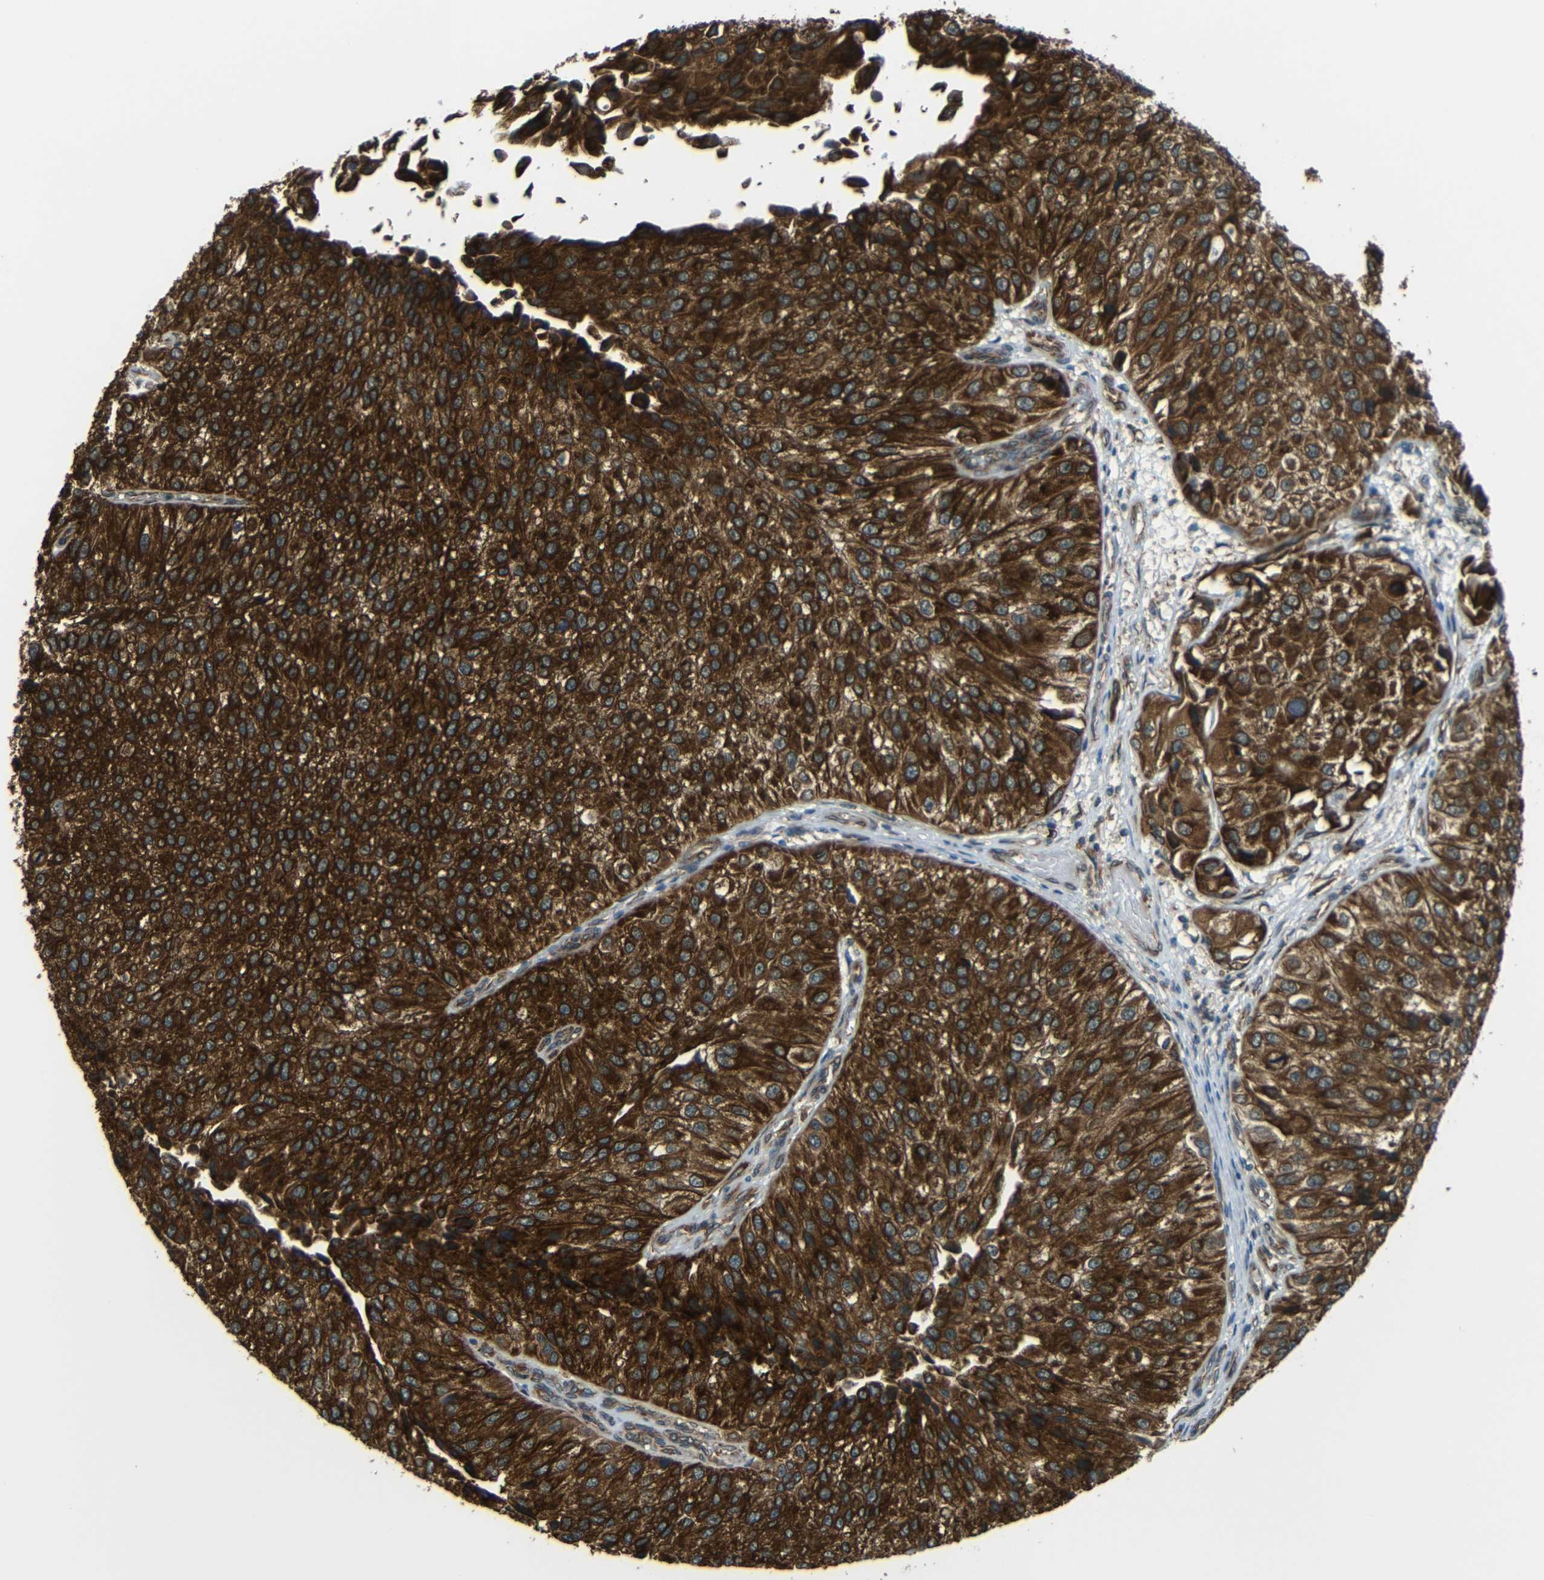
{"staining": {"intensity": "strong", "quantity": ">75%", "location": "cytoplasmic/membranous"}, "tissue": "urothelial cancer", "cell_type": "Tumor cells", "image_type": "cancer", "snomed": [{"axis": "morphology", "description": "Urothelial carcinoma, High grade"}, {"axis": "topography", "description": "Kidney"}, {"axis": "topography", "description": "Urinary bladder"}], "caption": "There is high levels of strong cytoplasmic/membranous positivity in tumor cells of urothelial cancer, as demonstrated by immunohistochemical staining (brown color).", "gene": "VAPB", "patient": {"sex": "male", "age": 77}}